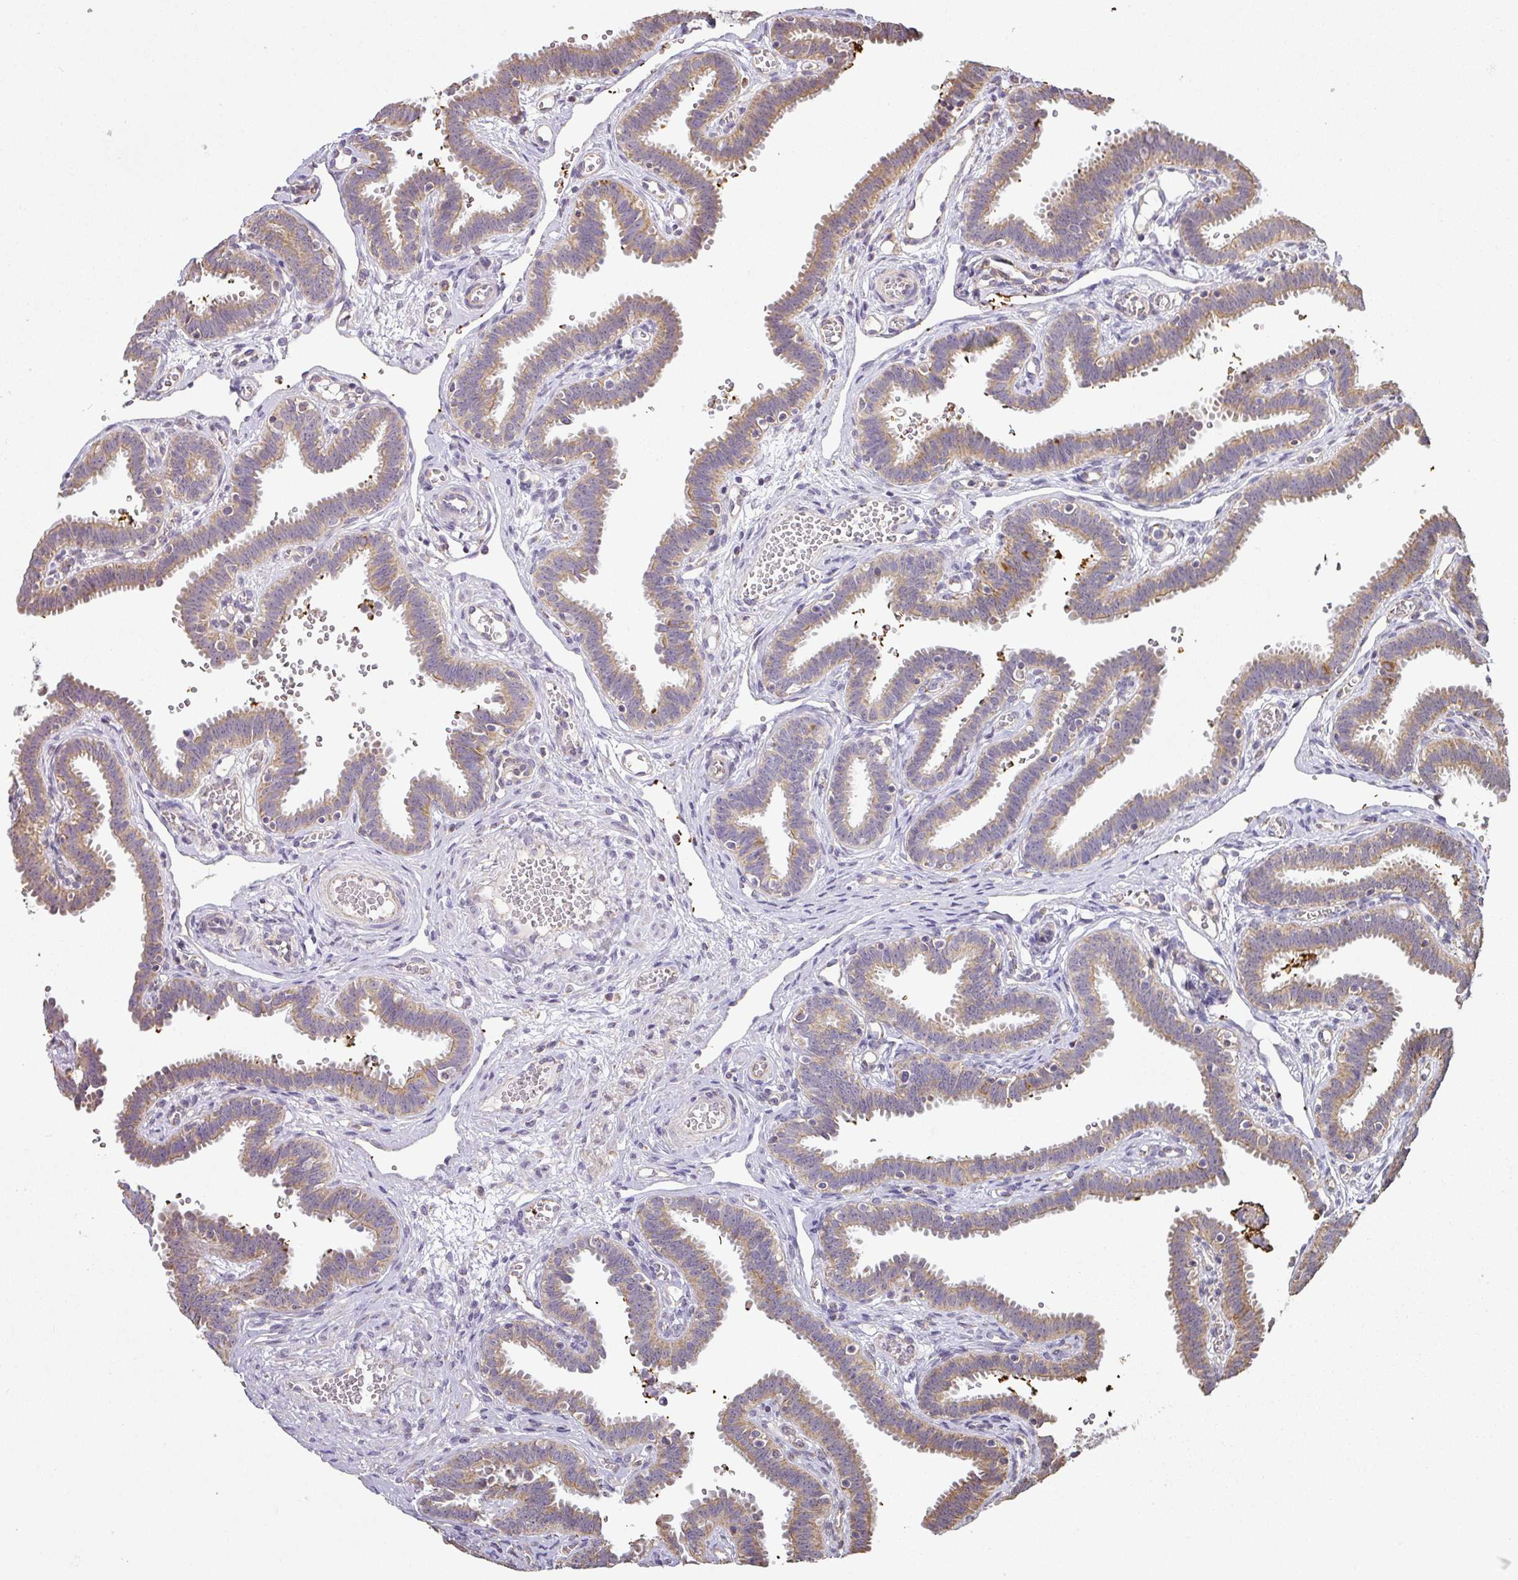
{"staining": {"intensity": "moderate", "quantity": "25%-75%", "location": "cytoplasmic/membranous"}, "tissue": "fallopian tube", "cell_type": "Glandular cells", "image_type": "normal", "snomed": [{"axis": "morphology", "description": "Normal tissue, NOS"}, {"axis": "topography", "description": "Fallopian tube"}], "caption": "Protein expression analysis of benign fallopian tube reveals moderate cytoplasmic/membranous staining in about 25%-75% of glandular cells.", "gene": "MYOM2", "patient": {"sex": "female", "age": 37}}